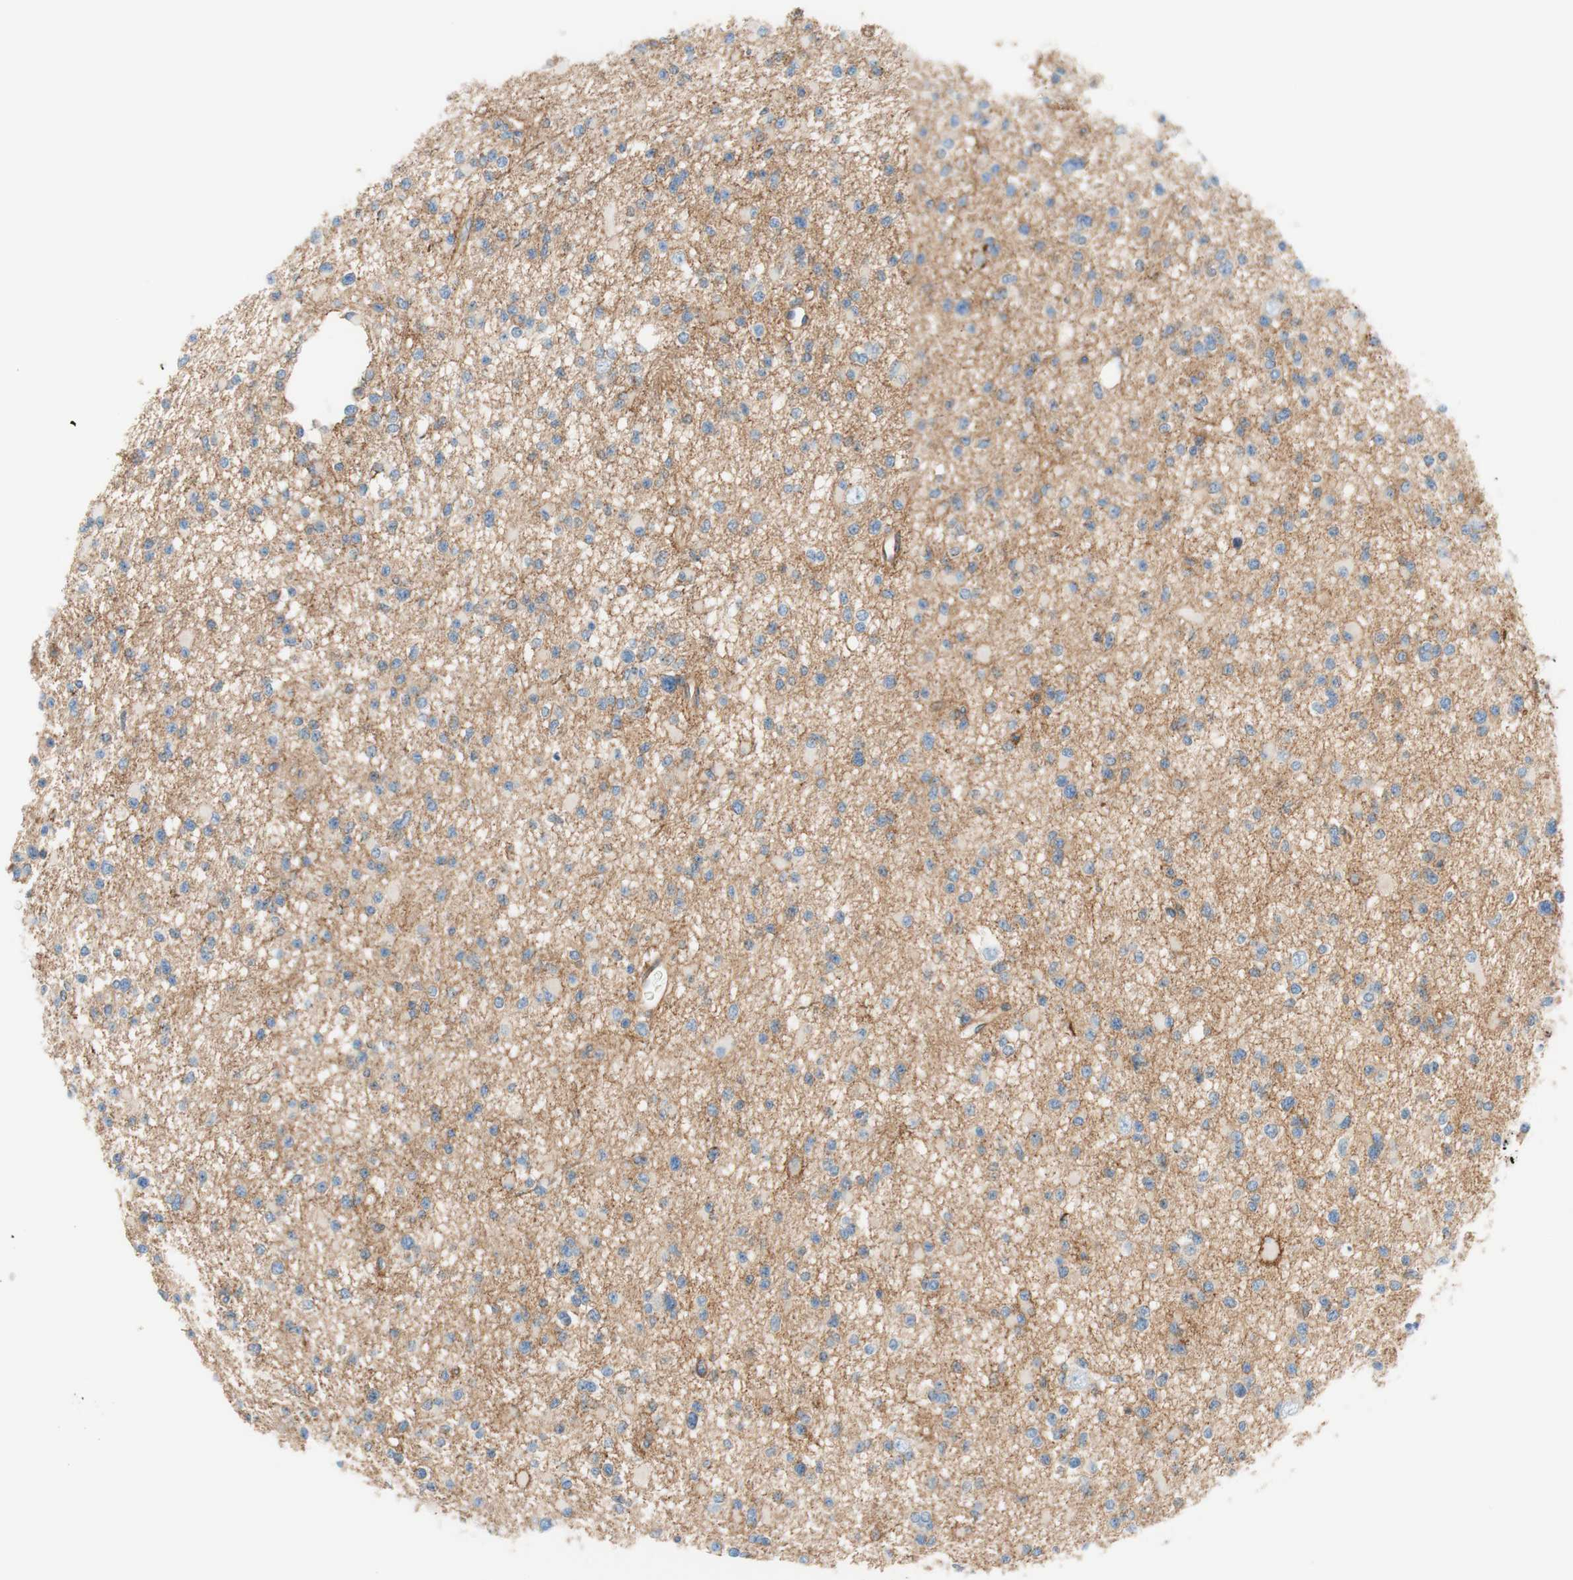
{"staining": {"intensity": "negative", "quantity": "none", "location": "none"}, "tissue": "glioma", "cell_type": "Tumor cells", "image_type": "cancer", "snomed": [{"axis": "morphology", "description": "Glioma, malignant, Low grade"}, {"axis": "topography", "description": "Brain"}], "caption": "Tumor cells show no significant protein expression in glioma.", "gene": "VPS26A", "patient": {"sex": "female", "age": 22}}